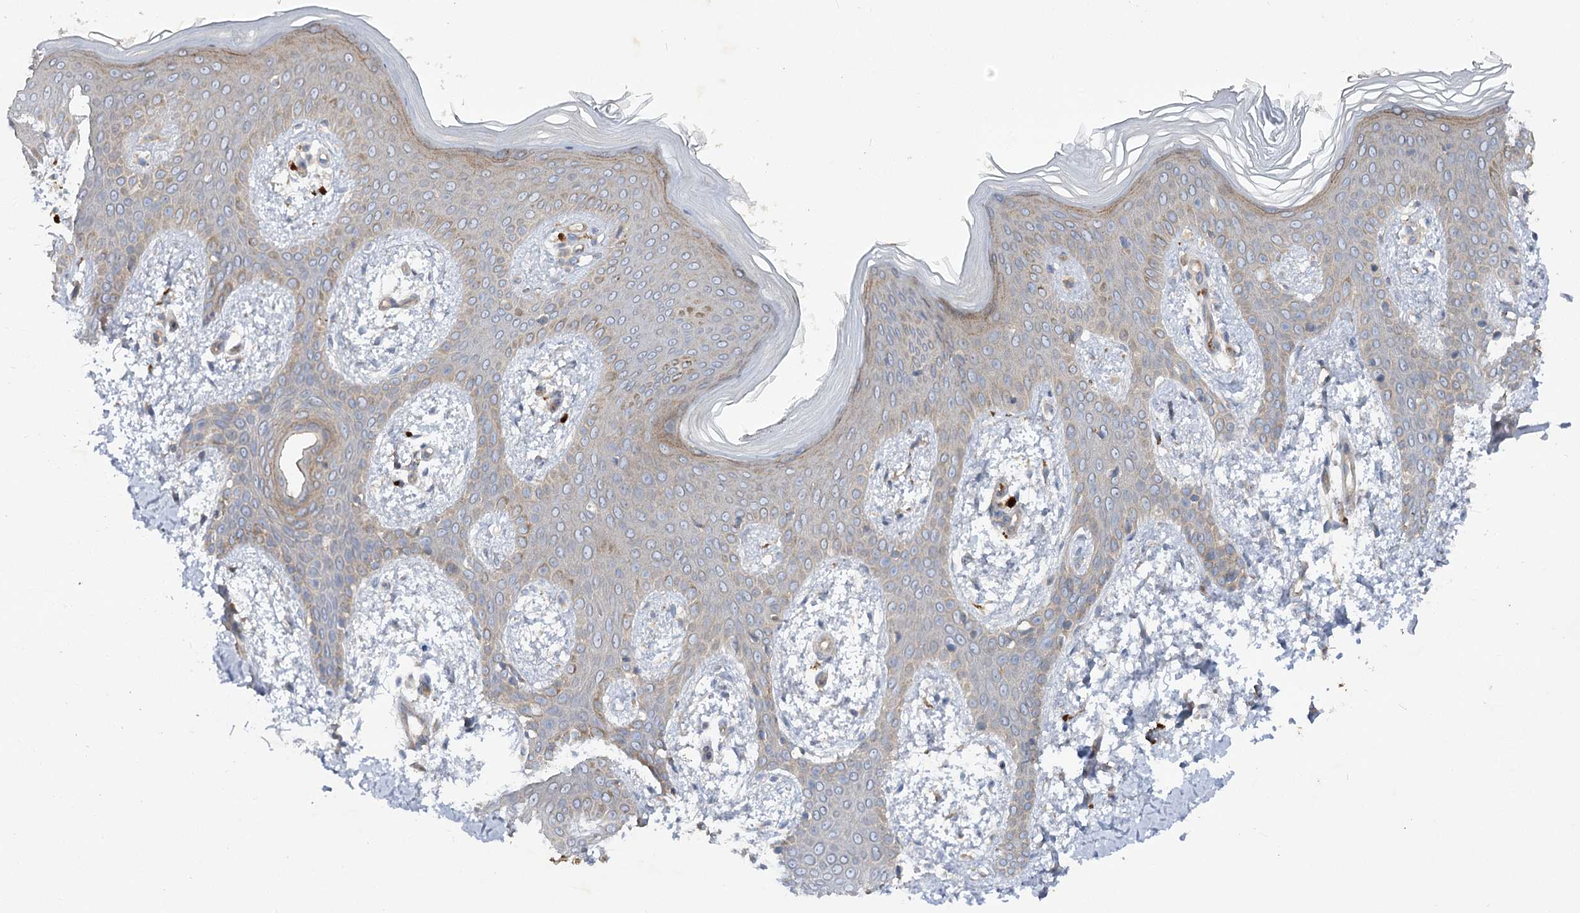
{"staining": {"intensity": "weak", "quantity": "<25%", "location": "cytoplasmic/membranous"}, "tissue": "skin", "cell_type": "Fibroblasts", "image_type": "normal", "snomed": [{"axis": "morphology", "description": "Normal tissue, NOS"}, {"axis": "topography", "description": "Skin"}], "caption": "DAB (3,3'-diaminobenzidine) immunohistochemical staining of unremarkable skin displays no significant positivity in fibroblasts.", "gene": "KIAA0825", "patient": {"sex": "male", "age": 36}}